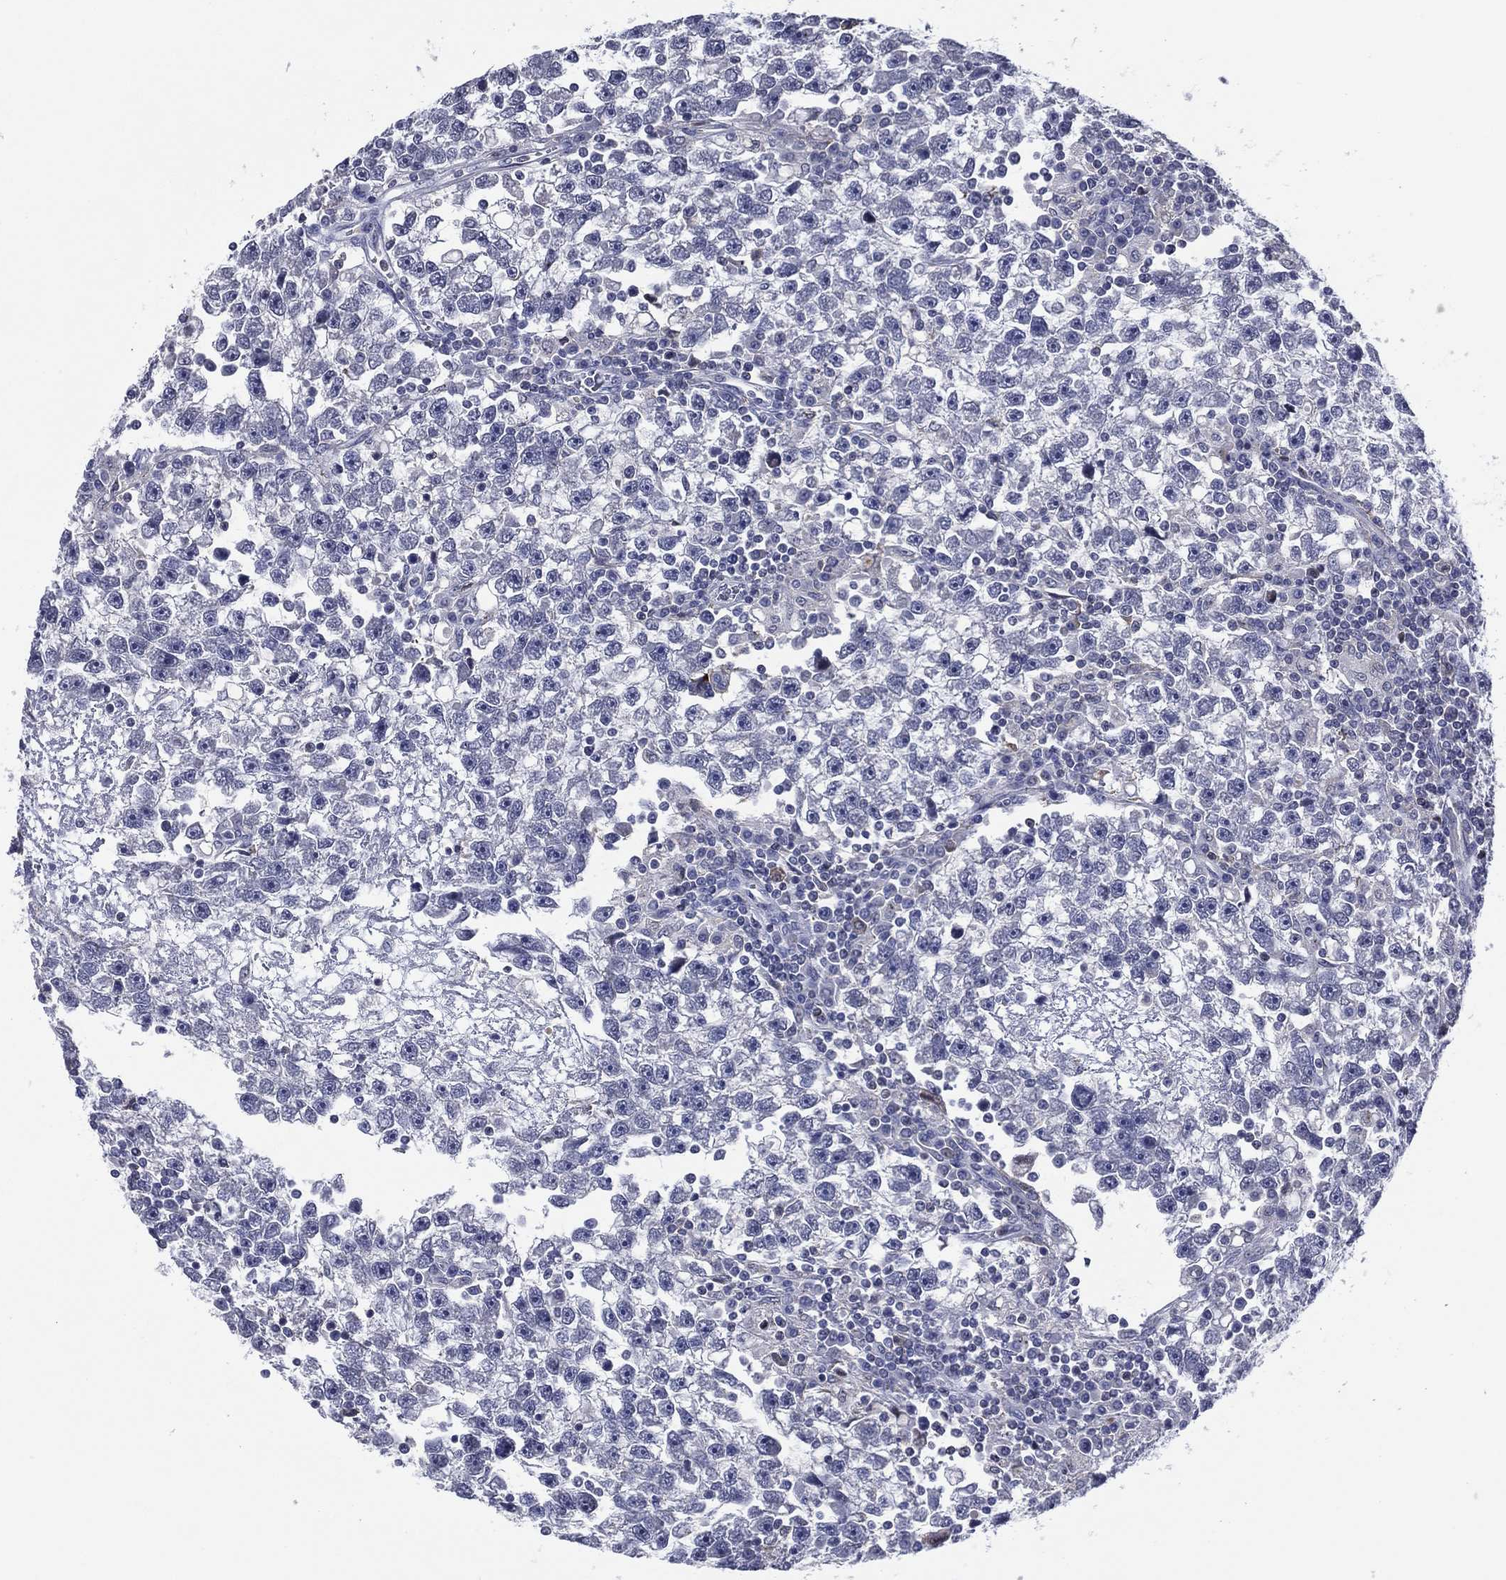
{"staining": {"intensity": "negative", "quantity": "none", "location": "none"}, "tissue": "testis cancer", "cell_type": "Tumor cells", "image_type": "cancer", "snomed": [{"axis": "morphology", "description": "Seminoma, NOS"}, {"axis": "topography", "description": "Testis"}], "caption": "IHC micrograph of testis seminoma stained for a protein (brown), which demonstrates no staining in tumor cells. (DAB (3,3'-diaminobenzidine) immunohistochemistry visualized using brightfield microscopy, high magnification).", "gene": "TRIM31", "patient": {"sex": "male", "age": 47}}